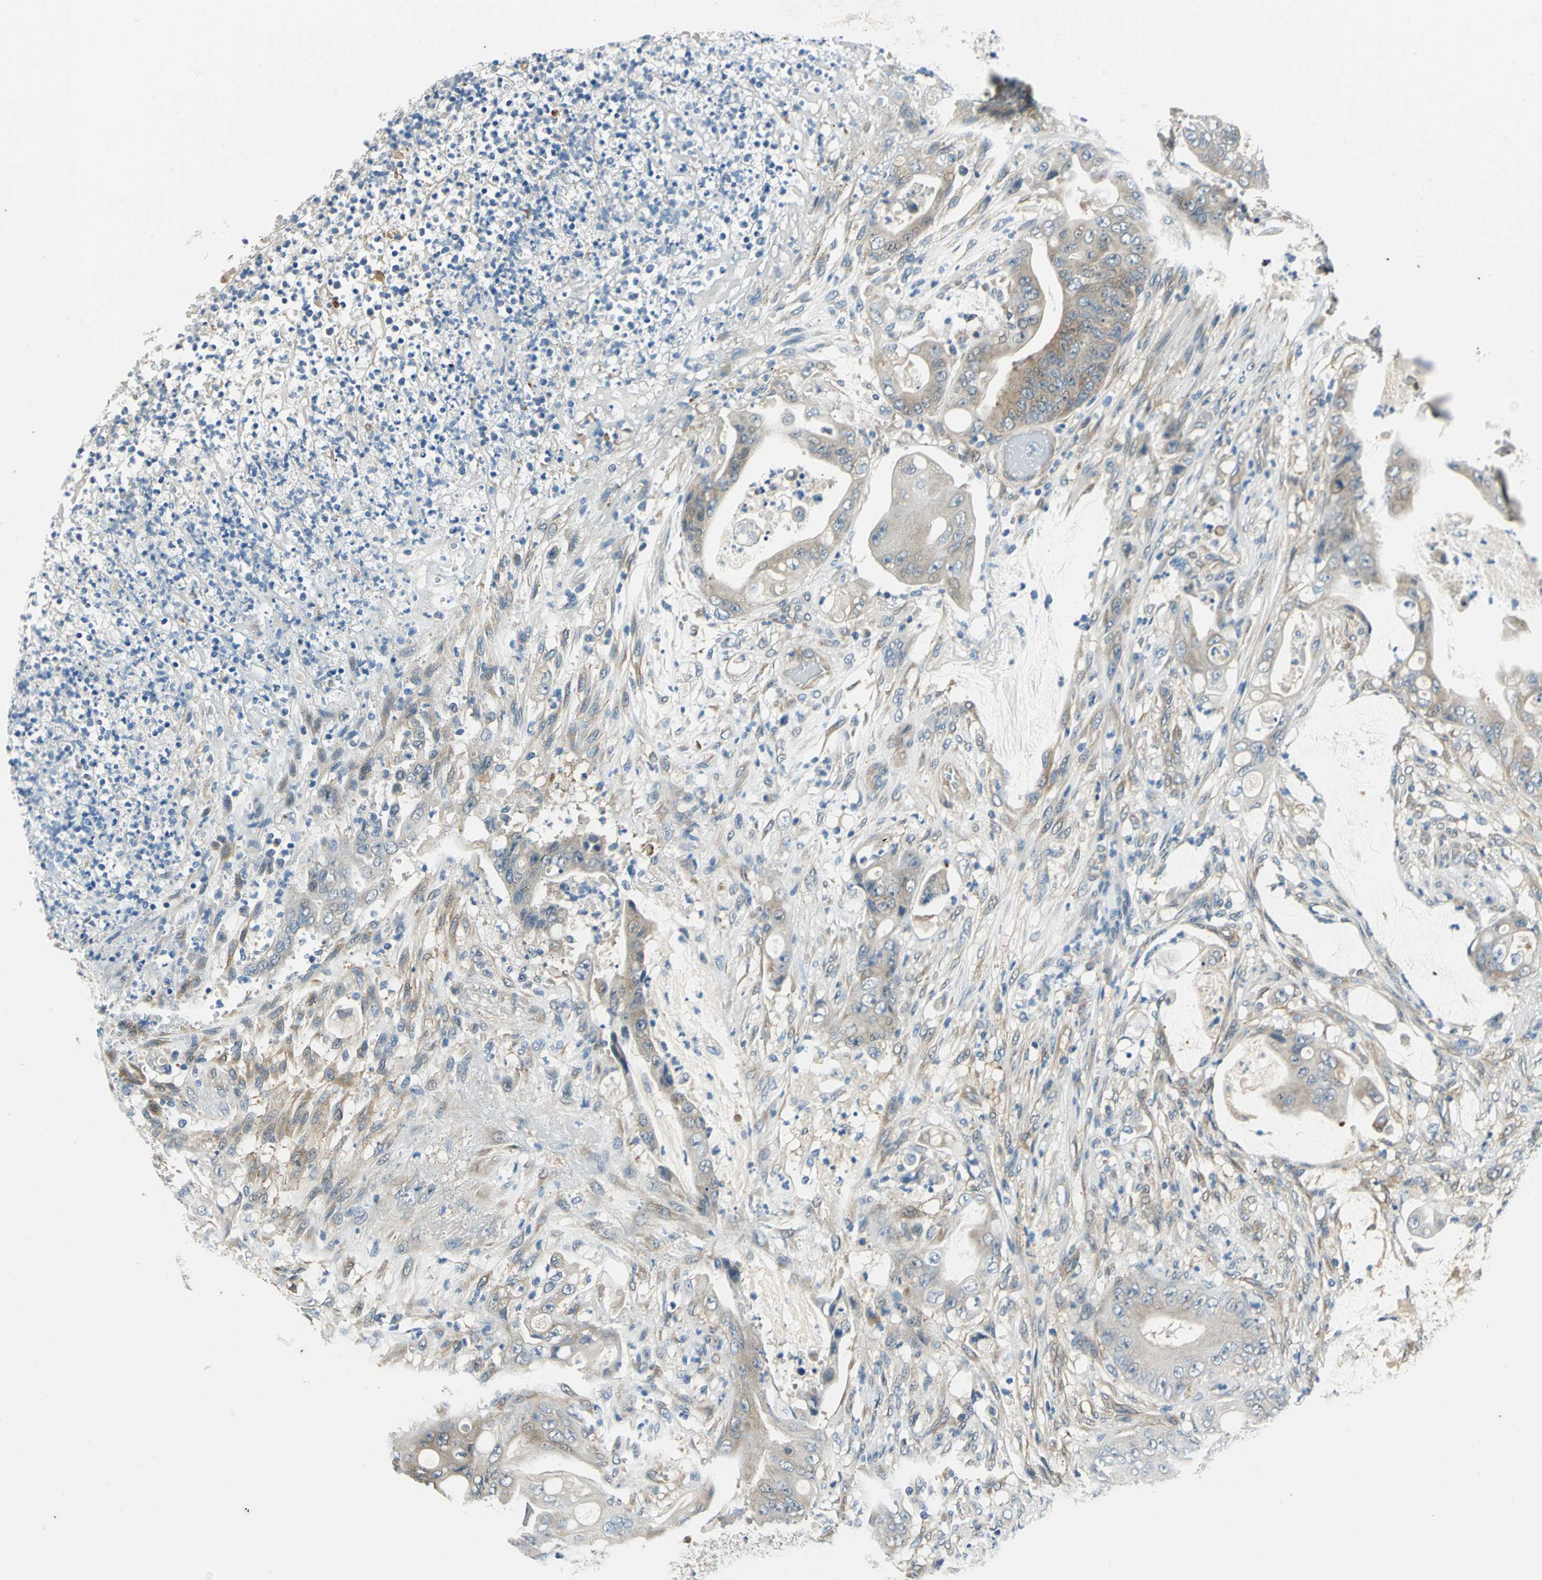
{"staining": {"intensity": "weak", "quantity": "<25%", "location": "cytoplasmic/membranous"}, "tissue": "stomach cancer", "cell_type": "Tumor cells", "image_type": "cancer", "snomed": [{"axis": "morphology", "description": "Adenocarcinoma, NOS"}, {"axis": "topography", "description": "Stomach"}], "caption": "Immunohistochemistry image of human stomach cancer (adenocarcinoma) stained for a protein (brown), which reveals no positivity in tumor cells.", "gene": "CDC42EP1", "patient": {"sex": "female", "age": 73}}